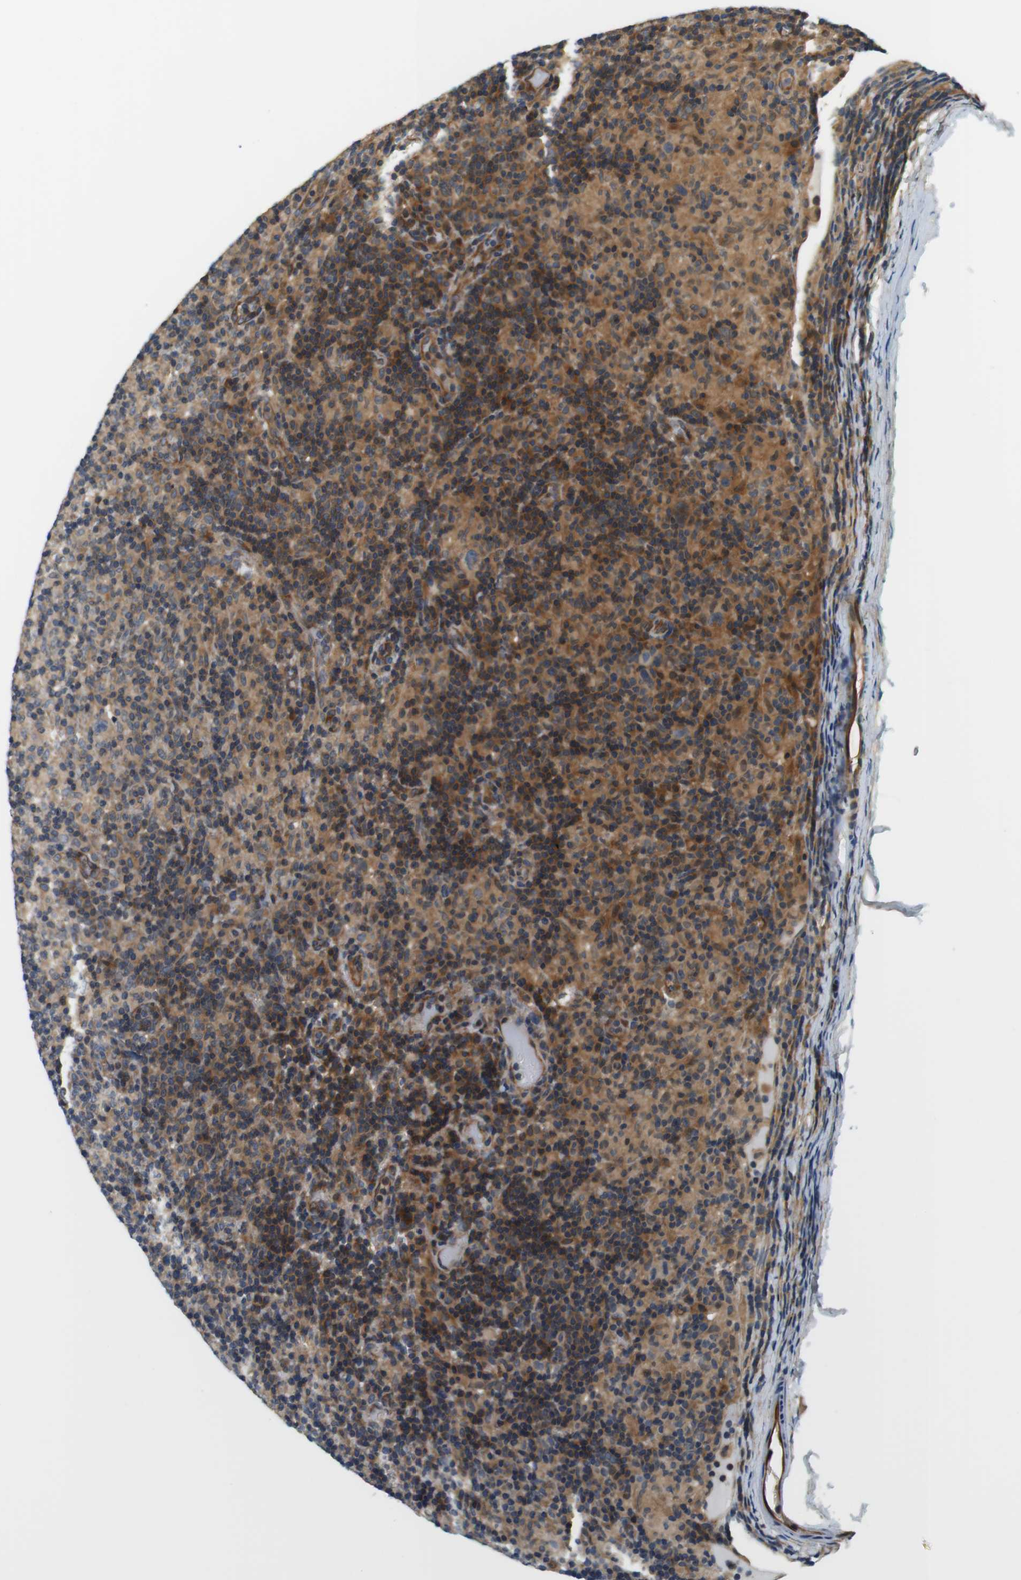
{"staining": {"intensity": "weak", "quantity": ">75%", "location": "cytoplasmic/membranous"}, "tissue": "lymphoma", "cell_type": "Tumor cells", "image_type": "cancer", "snomed": [{"axis": "morphology", "description": "Hodgkin's disease, NOS"}, {"axis": "topography", "description": "Lymph node"}], "caption": "An image showing weak cytoplasmic/membranous positivity in about >75% of tumor cells in lymphoma, as visualized by brown immunohistochemical staining.", "gene": "SH3GLB1", "patient": {"sex": "male", "age": 70}}